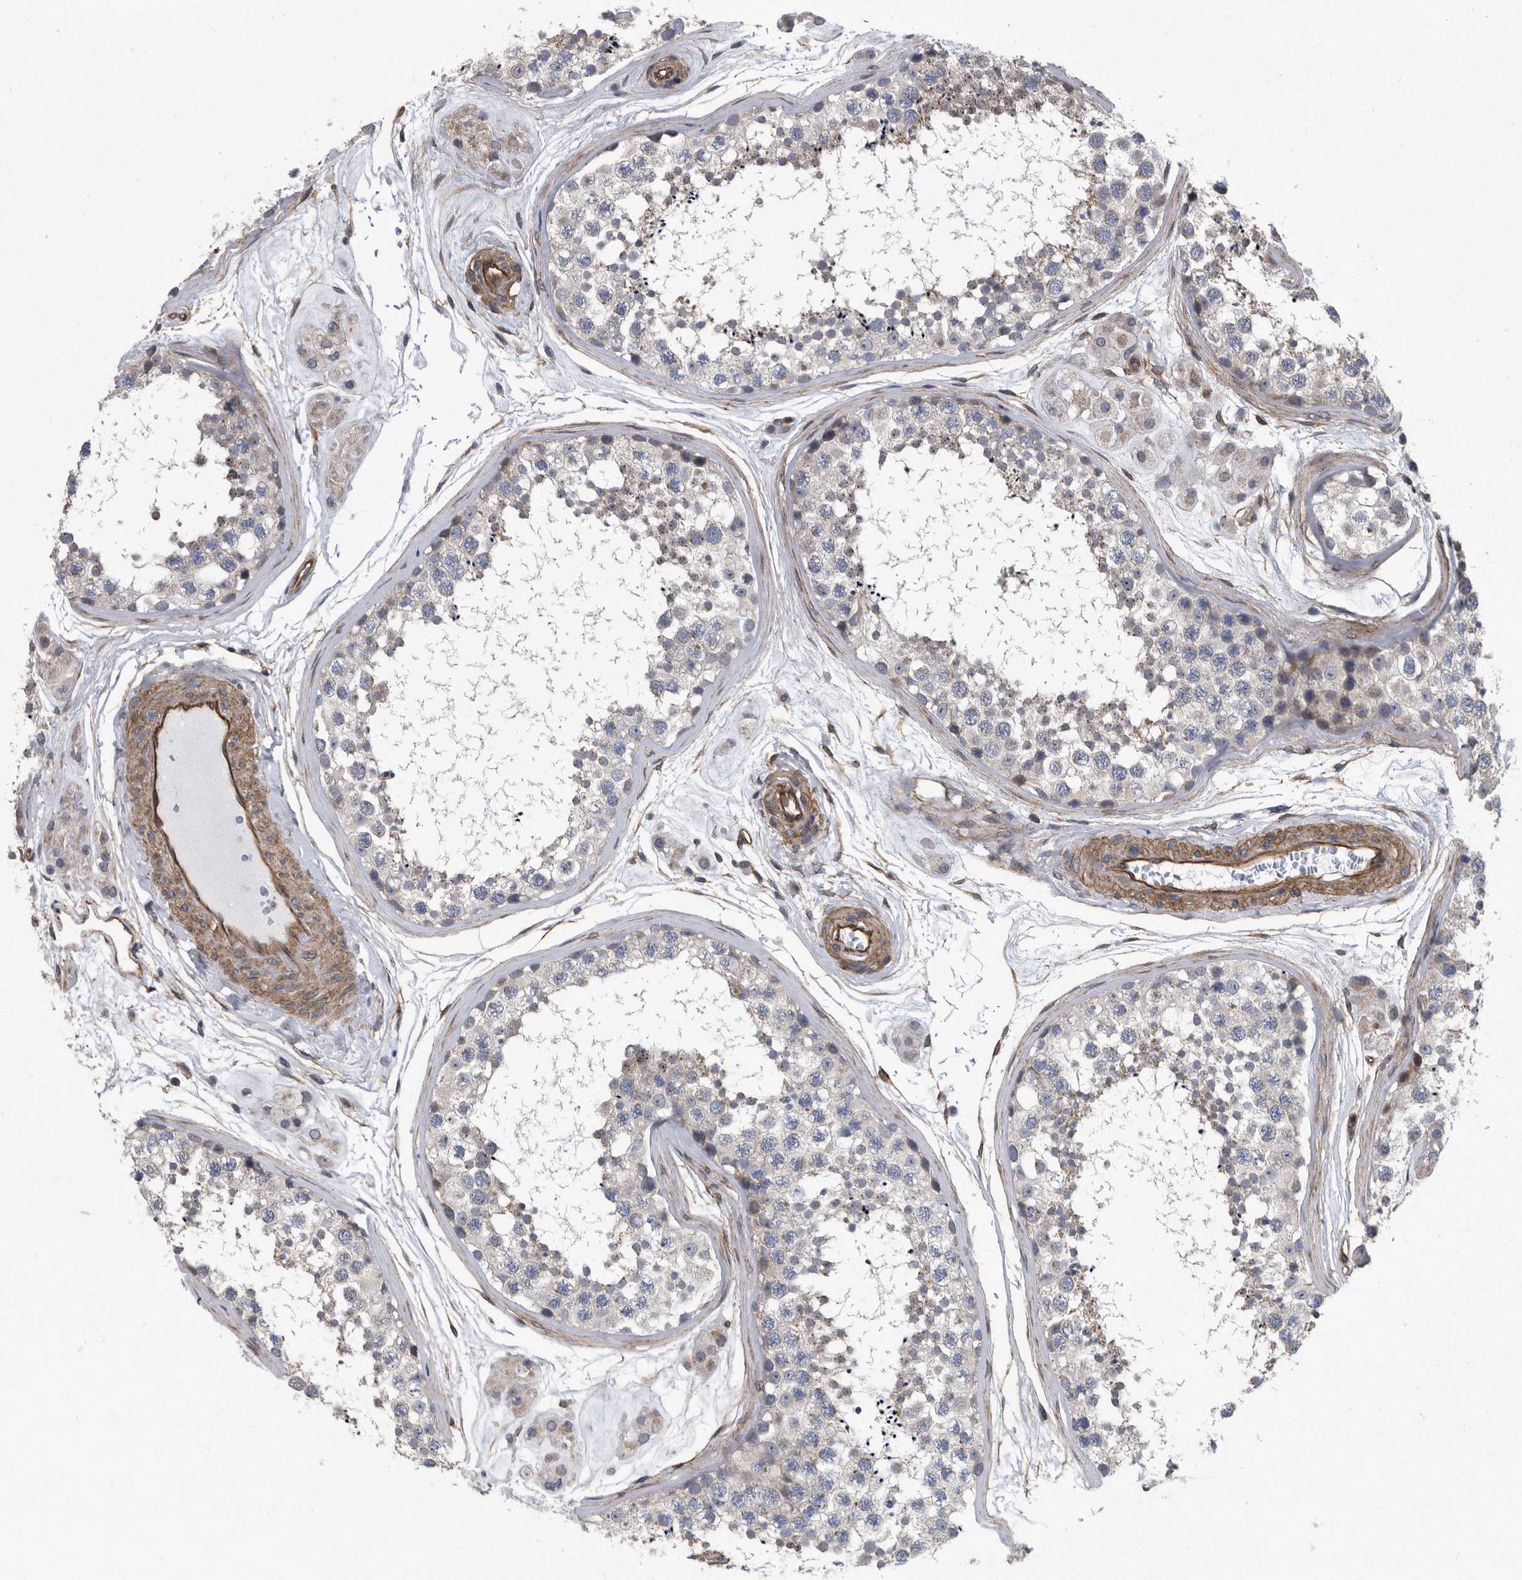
{"staining": {"intensity": "negative", "quantity": "none", "location": "none"}, "tissue": "testis", "cell_type": "Cells in seminiferous ducts", "image_type": "normal", "snomed": [{"axis": "morphology", "description": "Normal tissue, NOS"}, {"axis": "topography", "description": "Testis"}], "caption": "The image reveals no staining of cells in seminiferous ducts in unremarkable testis. The staining is performed using DAB brown chromogen with nuclei counter-stained in using hematoxylin.", "gene": "ARMCX1", "patient": {"sex": "male", "age": 56}}